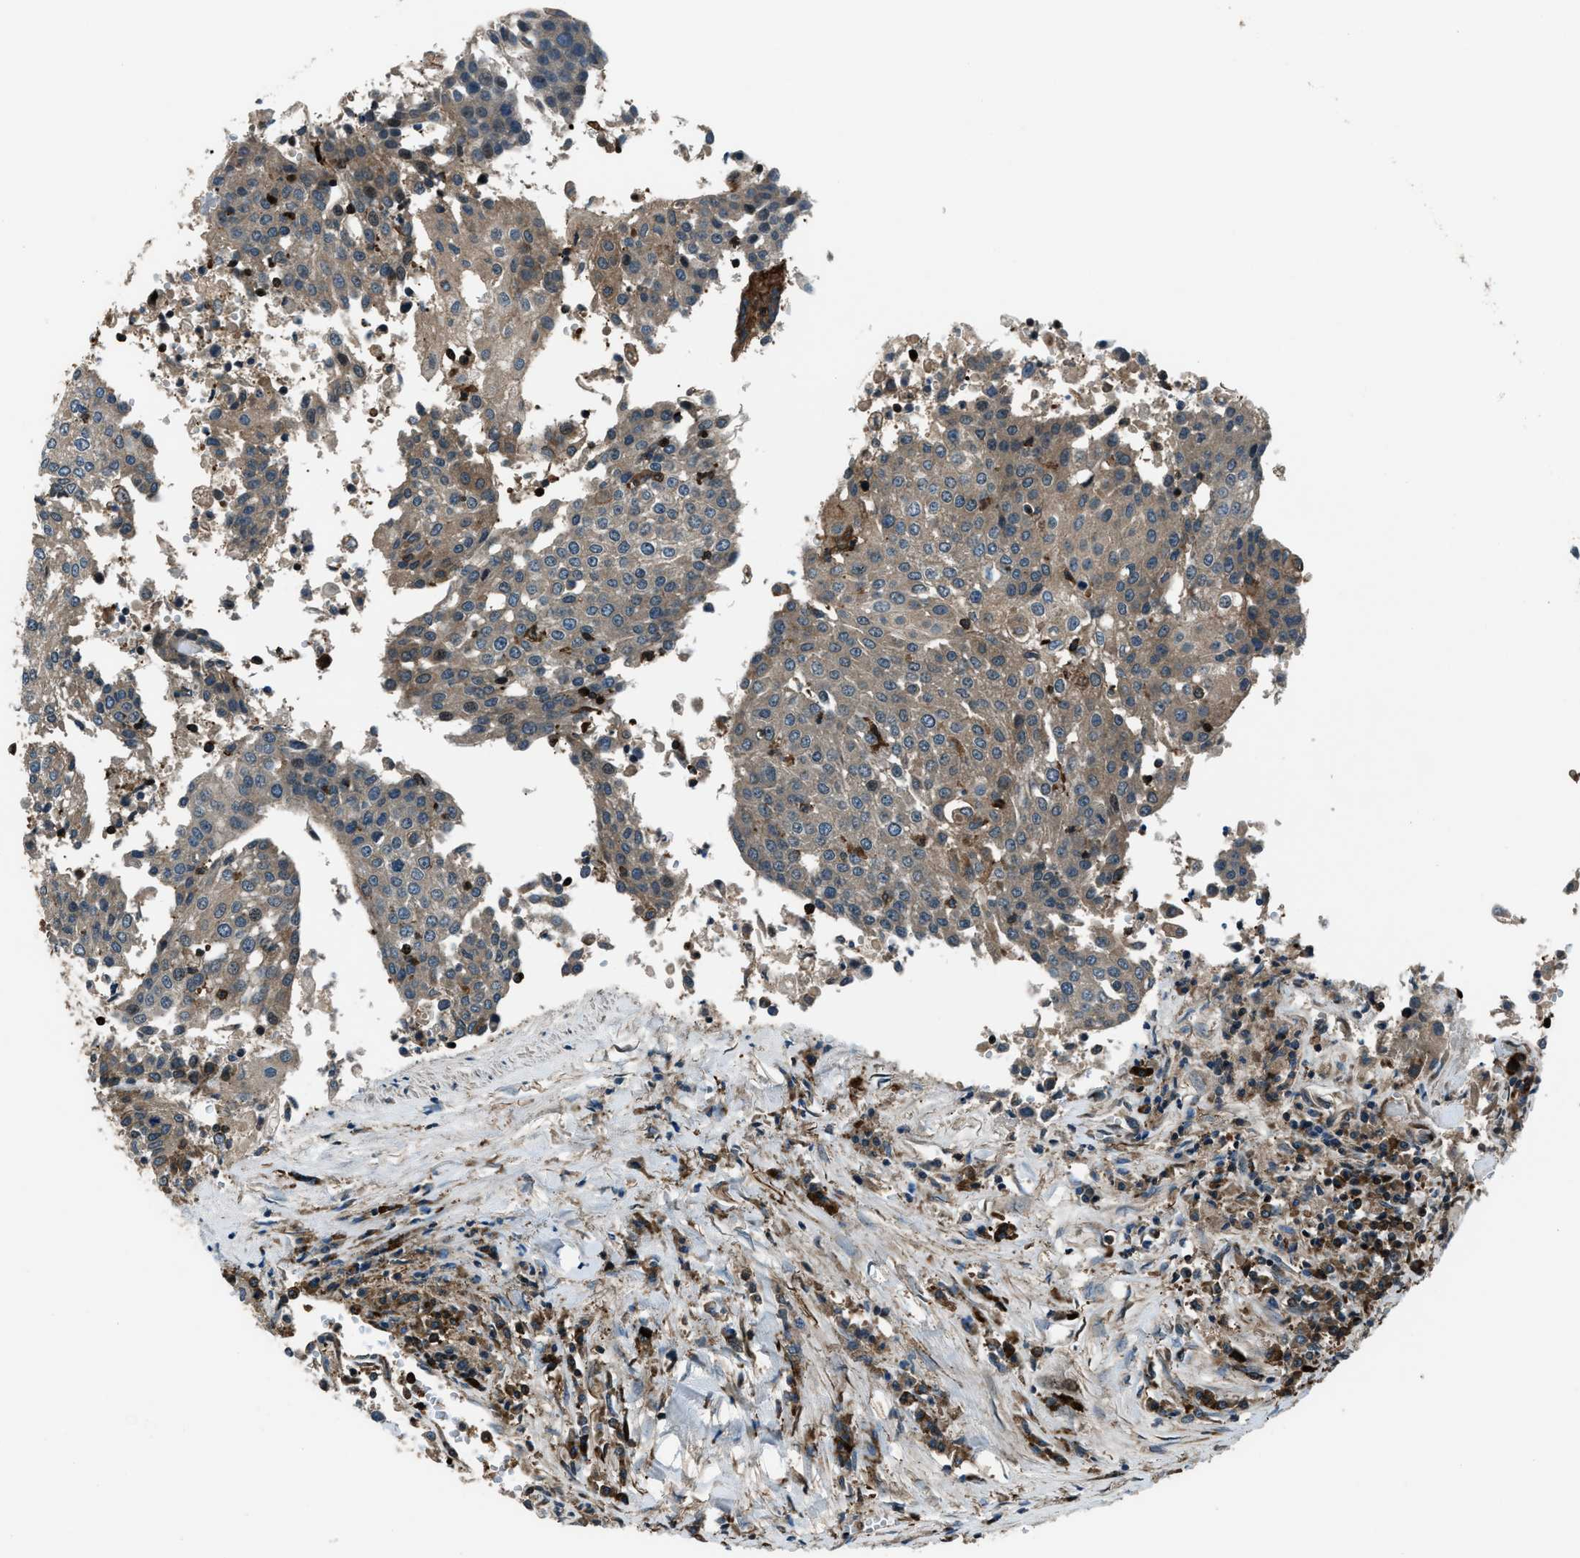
{"staining": {"intensity": "weak", "quantity": ">75%", "location": "cytoplasmic/membranous"}, "tissue": "urothelial cancer", "cell_type": "Tumor cells", "image_type": "cancer", "snomed": [{"axis": "morphology", "description": "Urothelial carcinoma, High grade"}, {"axis": "topography", "description": "Urinary bladder"}], "caption": "This photomicrograph shows urothelial cancer stained with IHC to label a protein in brown. The cytoplasmic/membranous of tumor cells show weak positivity for the protein. Nuclei are counter-stained blue.", "gene": "SNX30", "patient": {"sex": "female", "age": 85}}